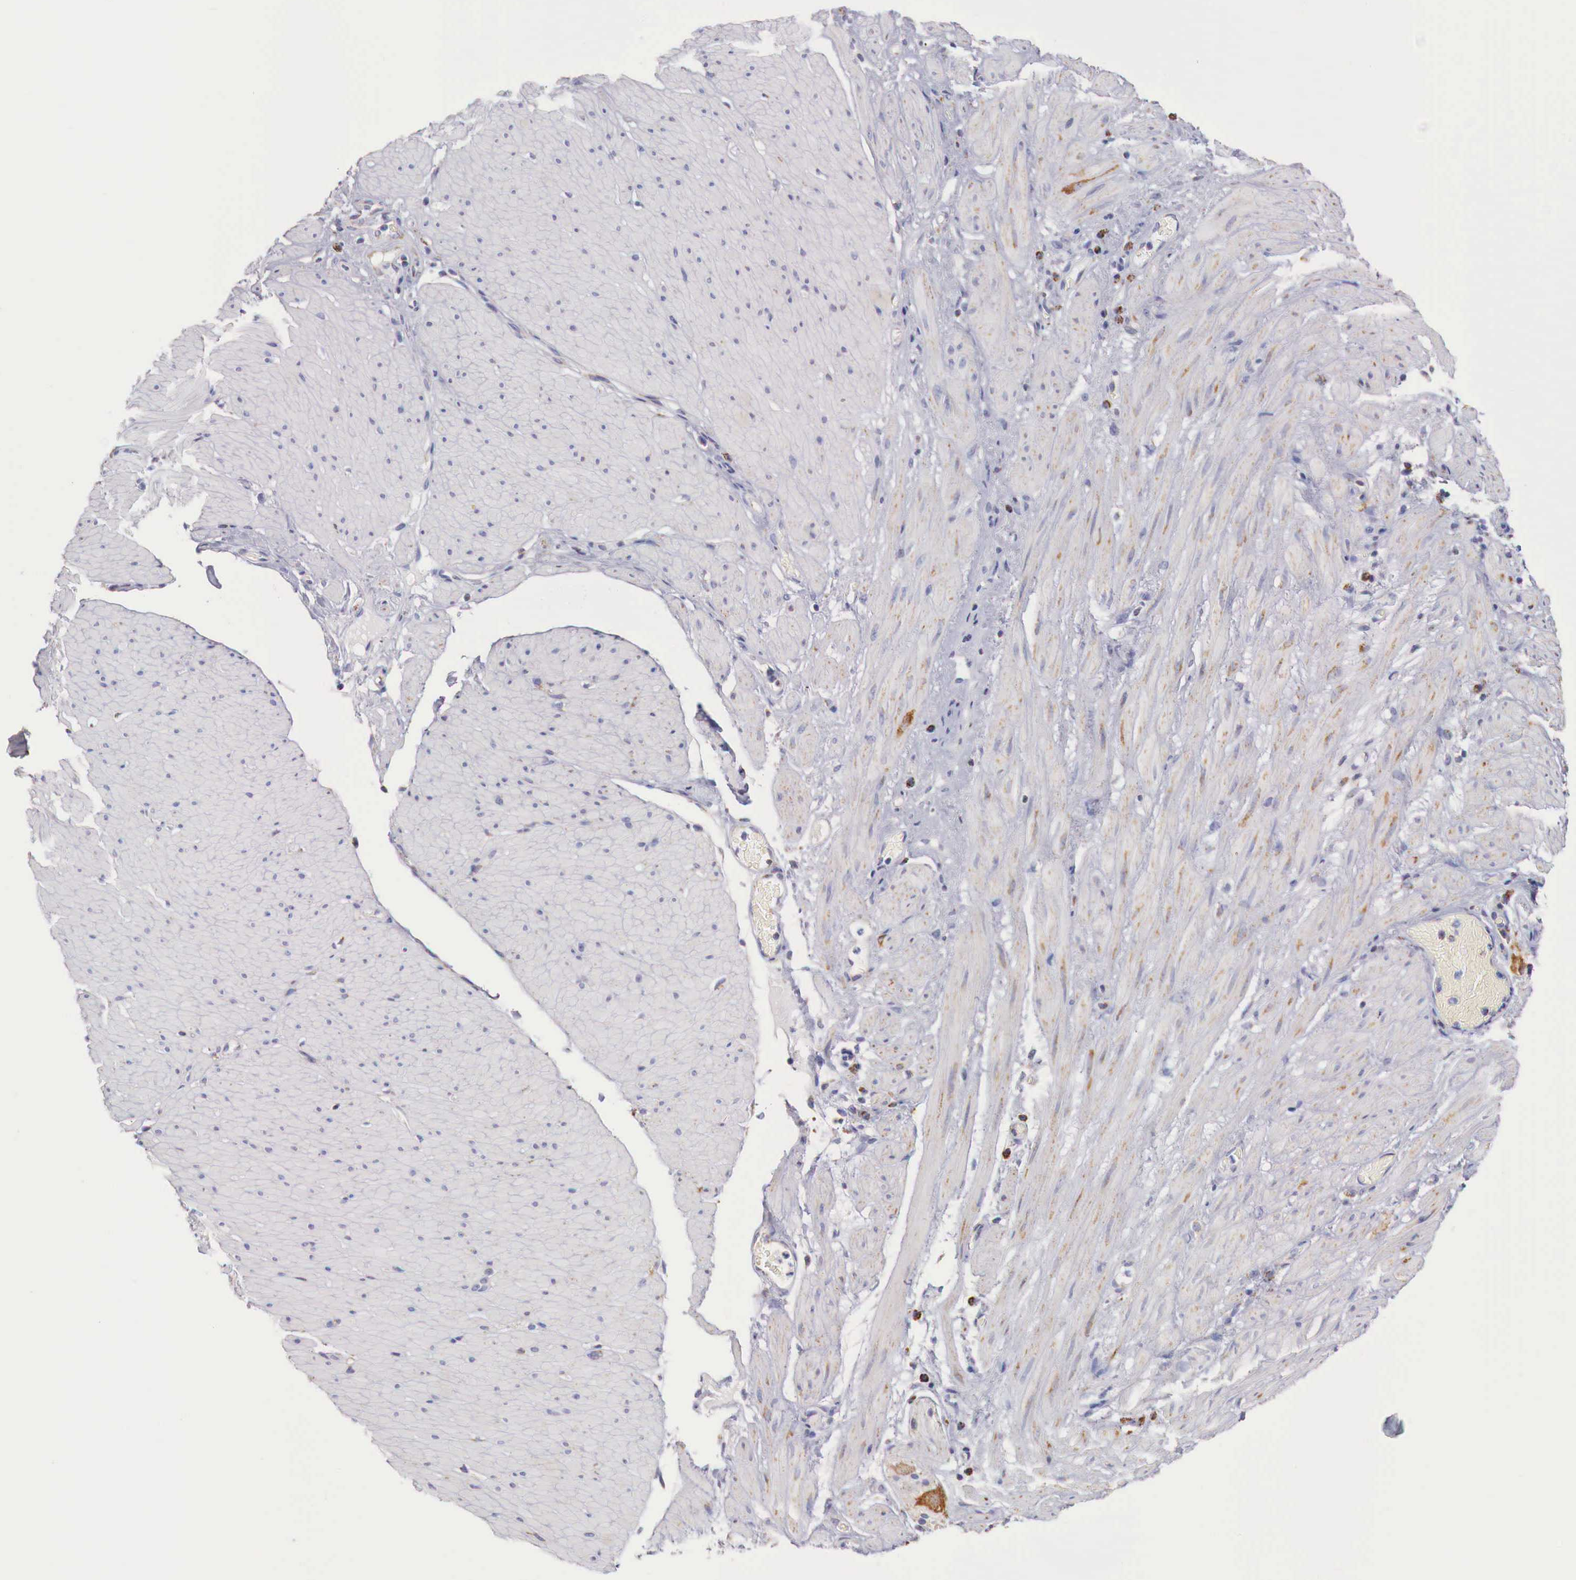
{"staining": {"intensity": "weak", "quantity": "<25%", "location": "cytoplasmic/membranous"}, "tissue": "stomach cancer", "cell_type": "Tumor cells", "image_type": "cancer", "snomed": [{"axis": "morphology", "description": "Adenocarcinoma, NOS"}, {"axis": "topography", "description": "Stomach, lower"}], "caption": "Immunohistochemistry (IHC) histopathology image of neoplastic tissue: human adenocarcinoma (stomach) stained with DAB displays no significant protein expression in tumor cells.", "gene": "IDH3G", "patient": {"sex": "male", "age": 88}}